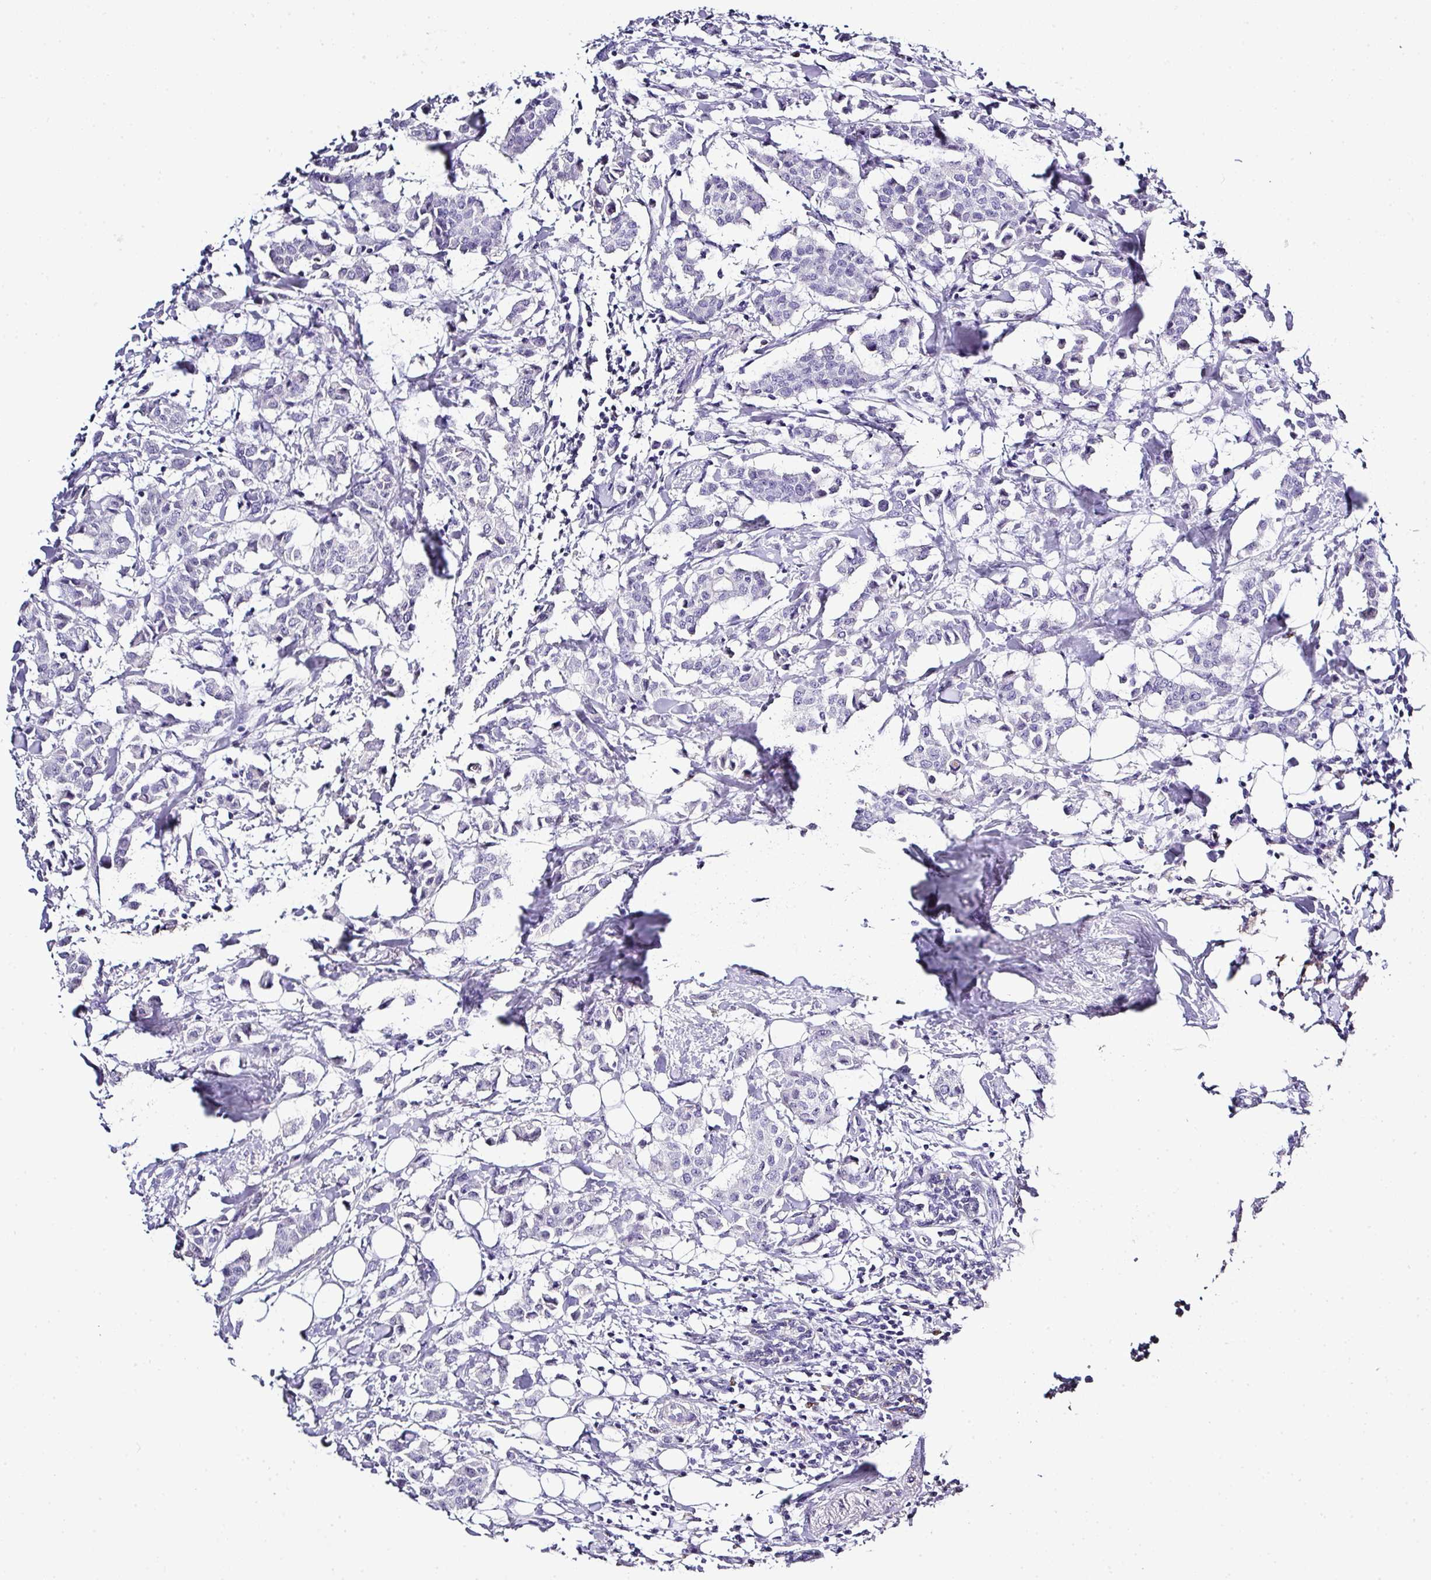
{"staining": {"intensity": "negative", "quantity": "none", "location": "none"}, "tissue": "breast cancer", "cell_type": "Tumor cells", "image_type": "cancer", "snomed": [{"axis": "morphology", "description": "Duct carcinoma"}, {"axis": "topography", "description": "Breast"}], "caption": "Photomicrograph shows no significant protein expression in tumor cells of breast cancer. (Brightfield microscopy of DAB immunohistochemistry (IHC) at high magnification).", "gene": "BCL11A", "patient": {"sex": "female", "age": 40}}